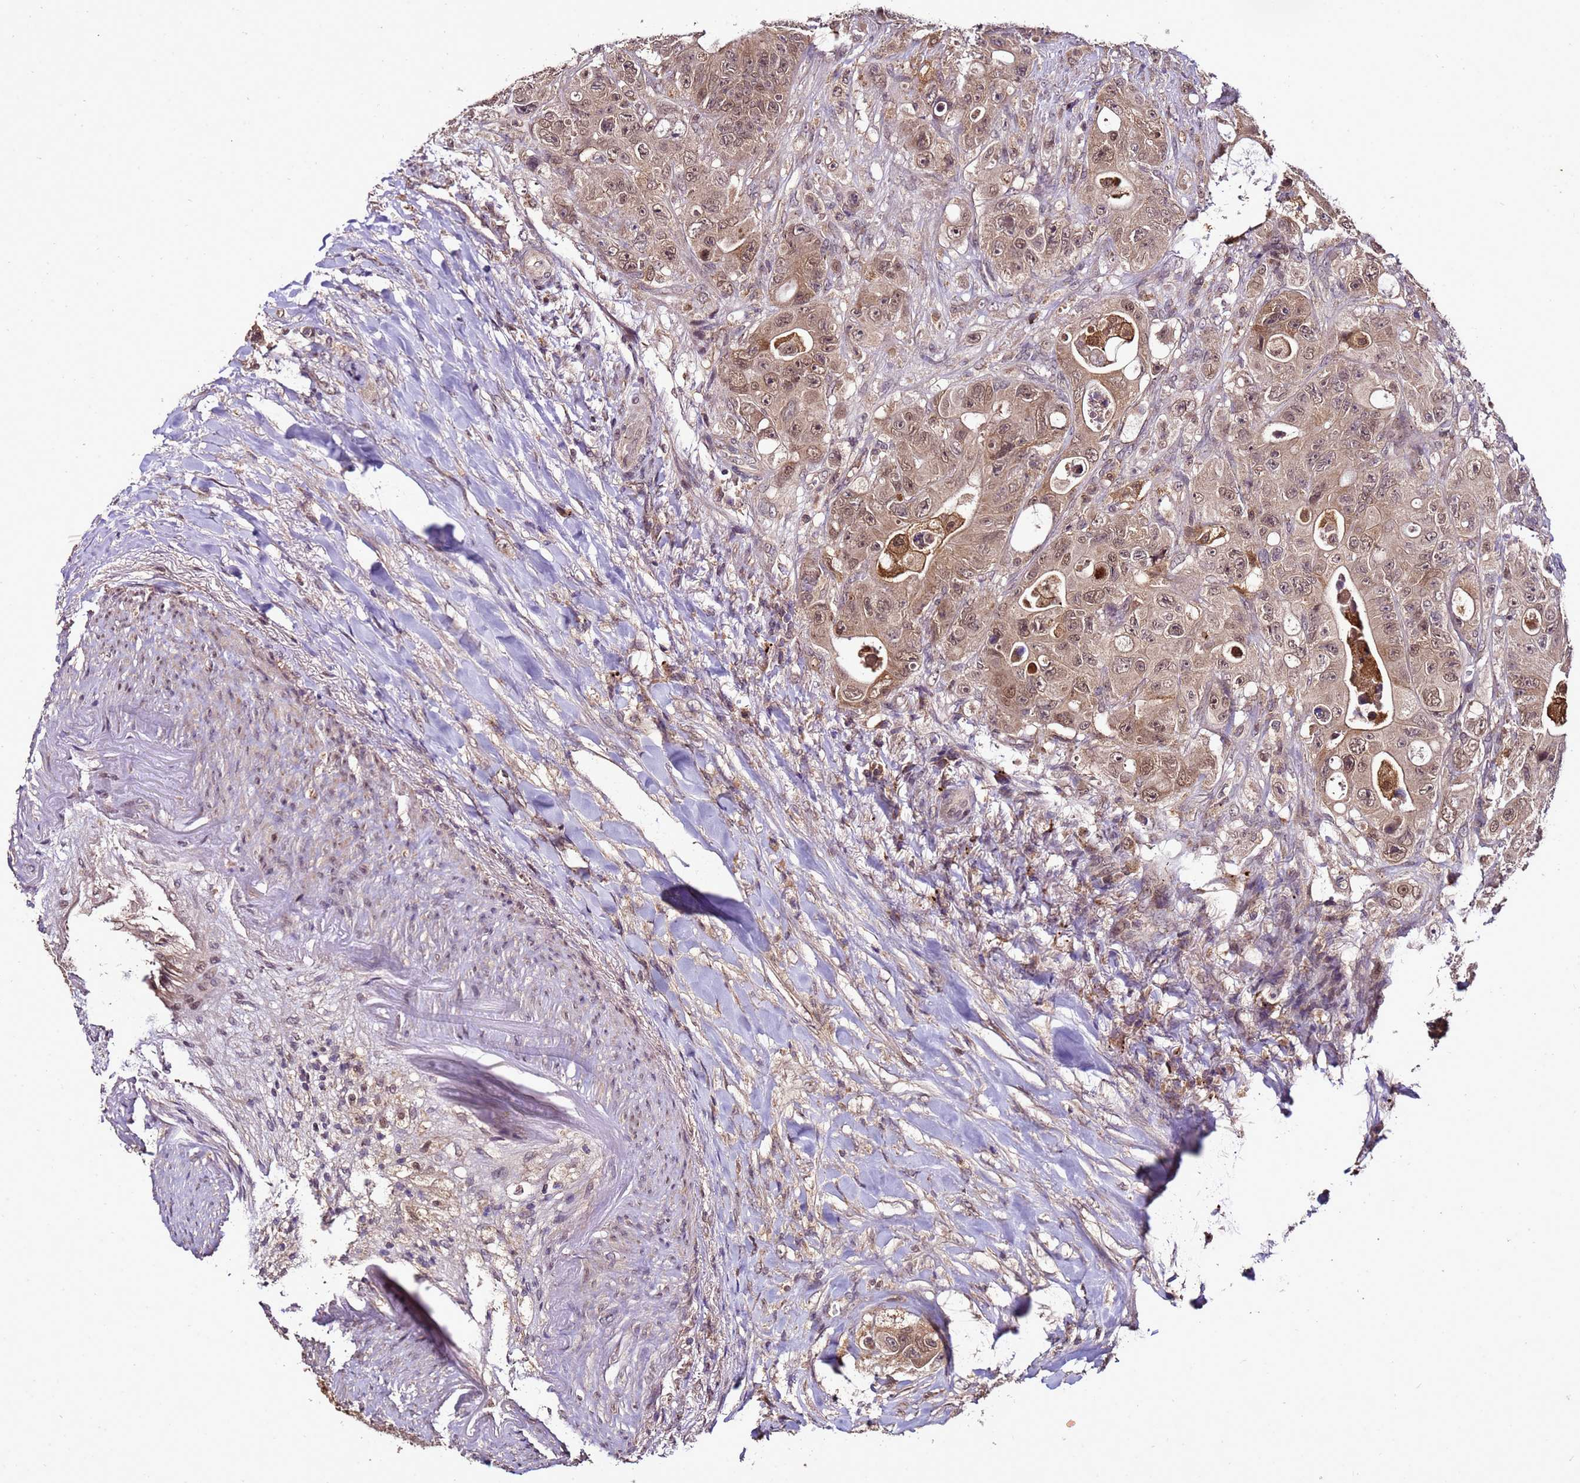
{"staining": {"intensity": "moderate", "quantity": ">75%", "location": "cytoplasmic/membranous,nuclear"}, "tissue": "colorectal cancer", "cell_type": "Tumor cells", "image_type": "cancer", "snomed": [{"axis": "morphology", "description": "Adenocarcinoma, NOS"}, {"axis": "topography", "description": "Colon"}], "caption": "Human colorectal cancer stained with a brown dye exhibits moderate cytoplasmic/membranous and nuclear positive staining in about >75% of tumor cells.", "gene": "ZNF329", "patient": {"sex": "female", "age": 46}}